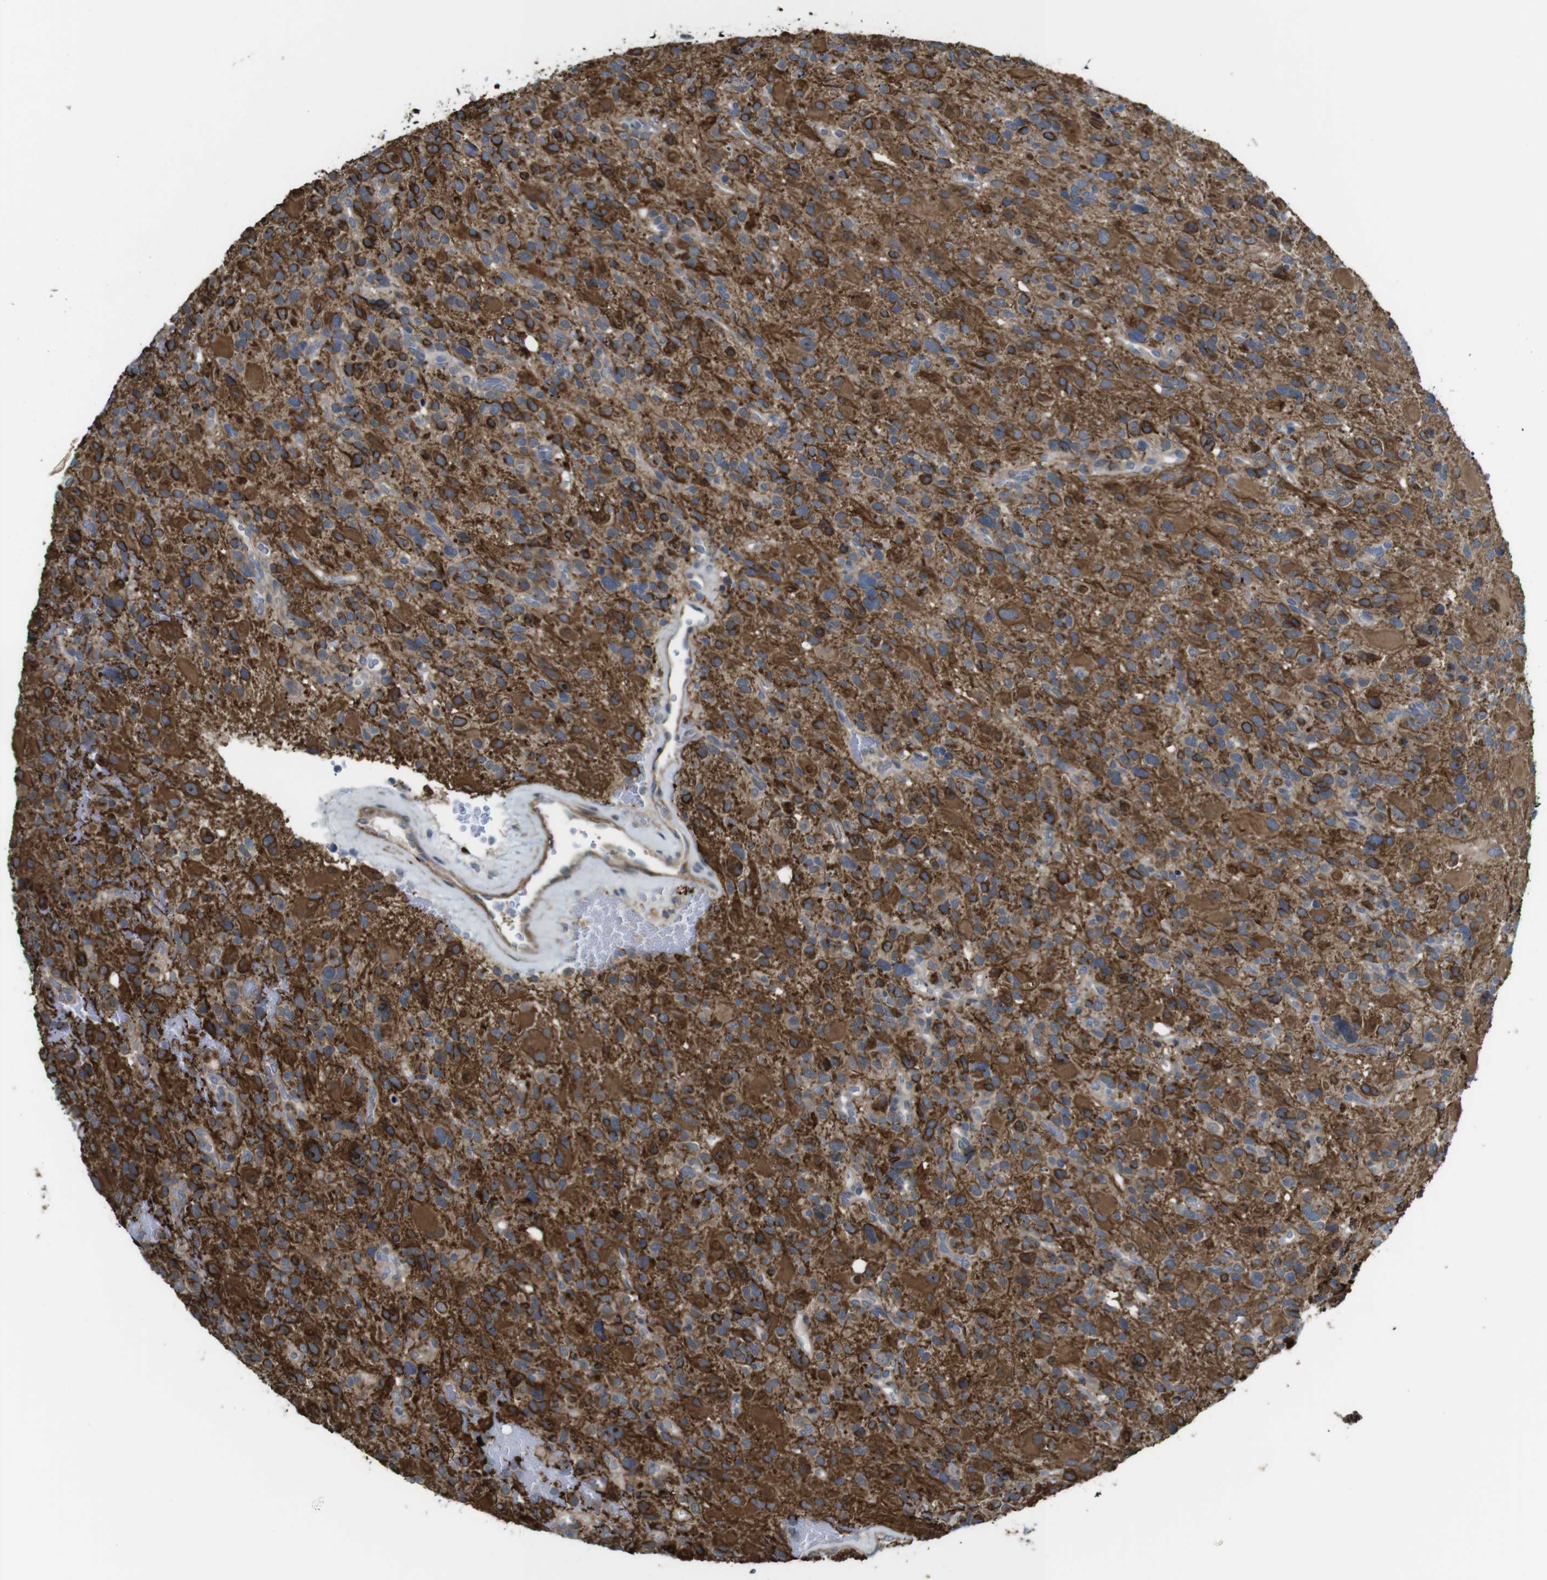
{"staining": {"intensity": "strong", "quantity": ">75%", "location": "cytoplasmic/membranous"}, "tissue": "glioma", "cell_type": "Tumor cells", "image_type": "cancer", "snomed": [{"axis": "morphology", "description": "Glioma, malignant, High grade"}, {"axis": "topography", "description": "Brain"}], "caption": "Strong cytoplasmic/membranous staining is identified in about >75% of tumor cells in malignant high-grade glioma.", "gene": "CDC34", "patient": {"sex": "male", "age": 48}}